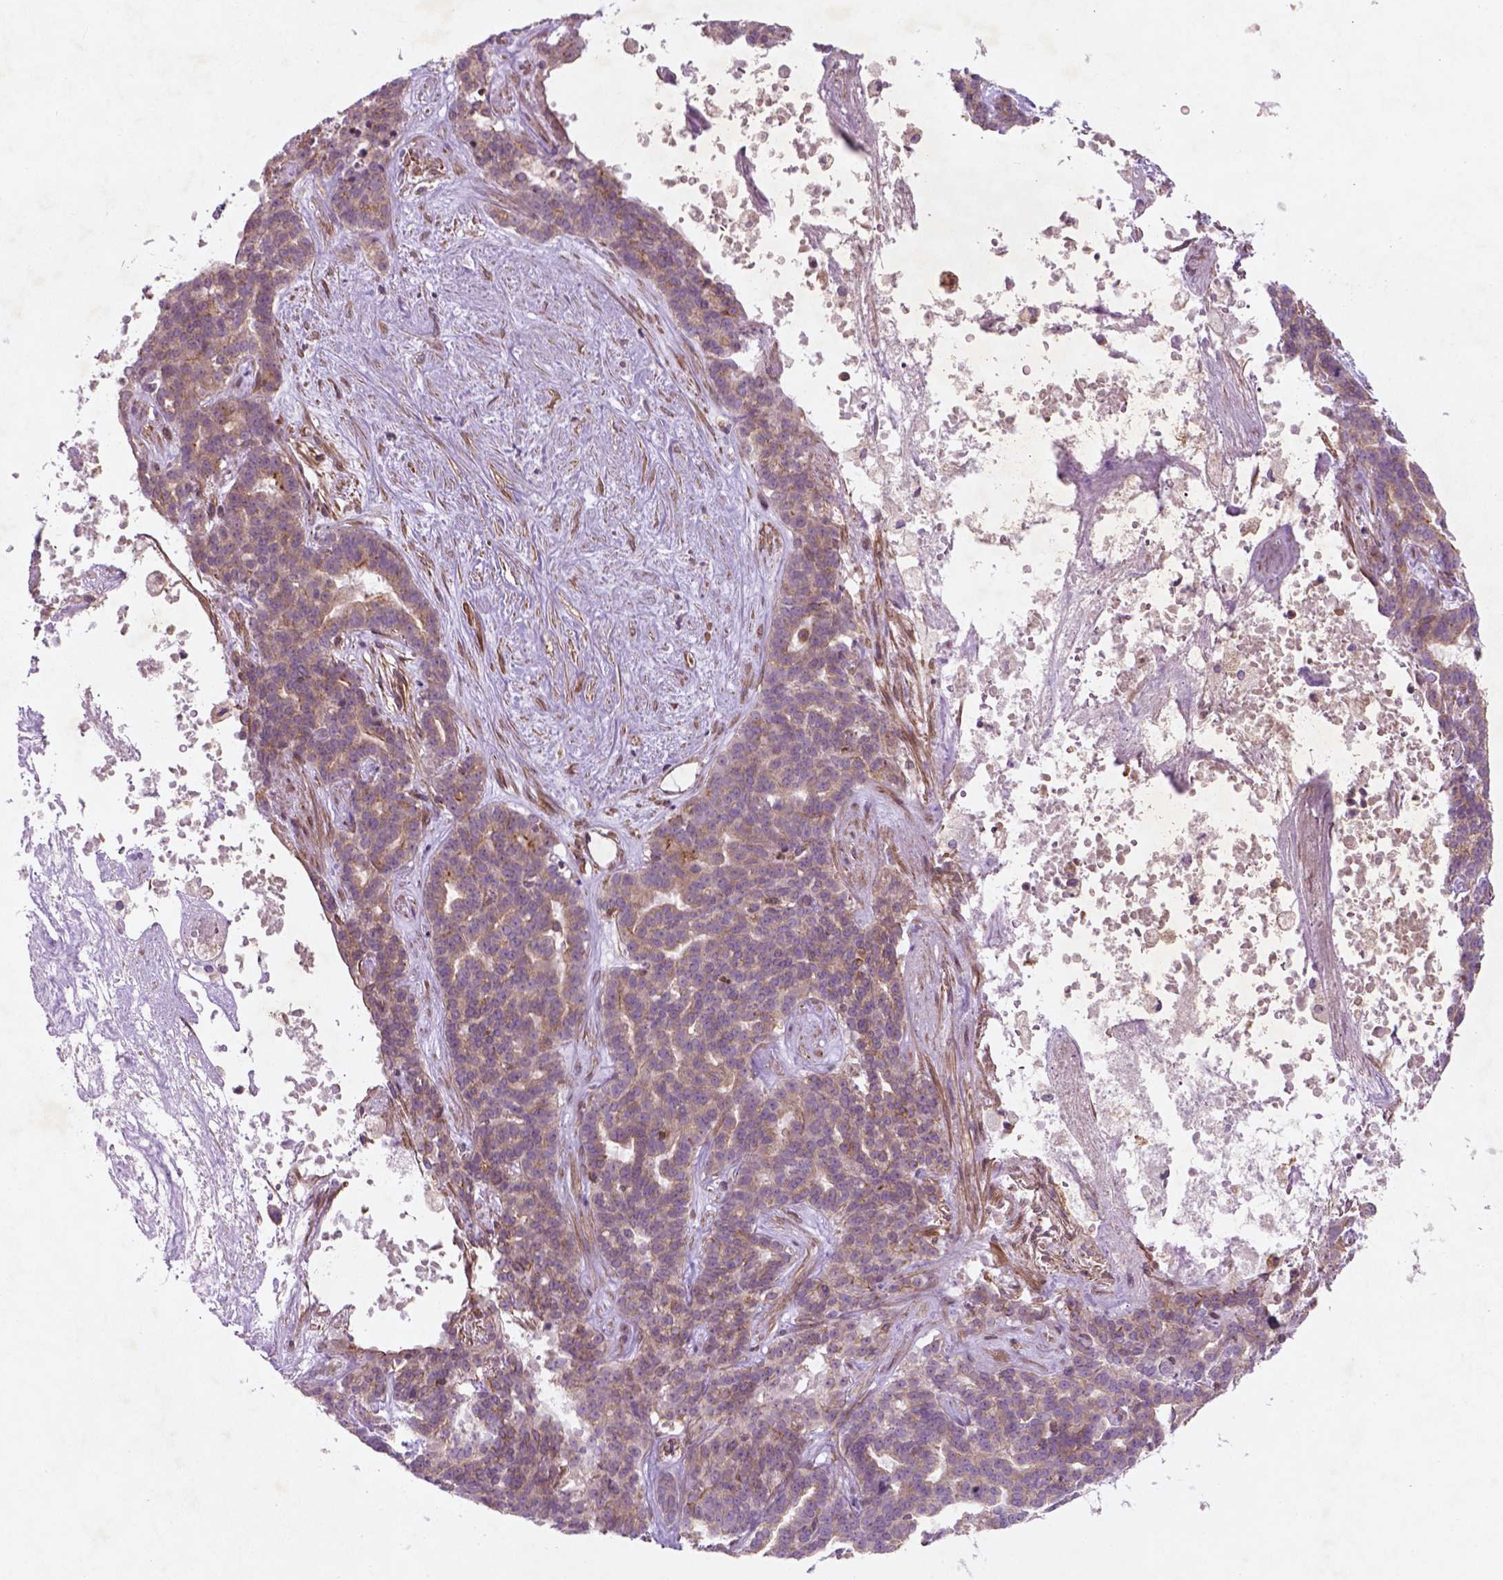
{"staining": {"intensity": "weak", "quantity": "25%-75%", "location": "cytoplasmic/membranous"}, "tissue": "liver cancer", "cell_type": "Tumor cells", "image_type": "cancer", "snomed": [{"axis": "morphology", "description": "Cholangiocarcinoma"}, {"axis": "topography", "description": "Liver"}], "caption": "This is an image of IHC staining of liver cancer, which shows weak expression in the cytoplasmic/membranous of tumor cells.", "gene": "TCHP", "patient": {"sex": "female", "age": 47}}